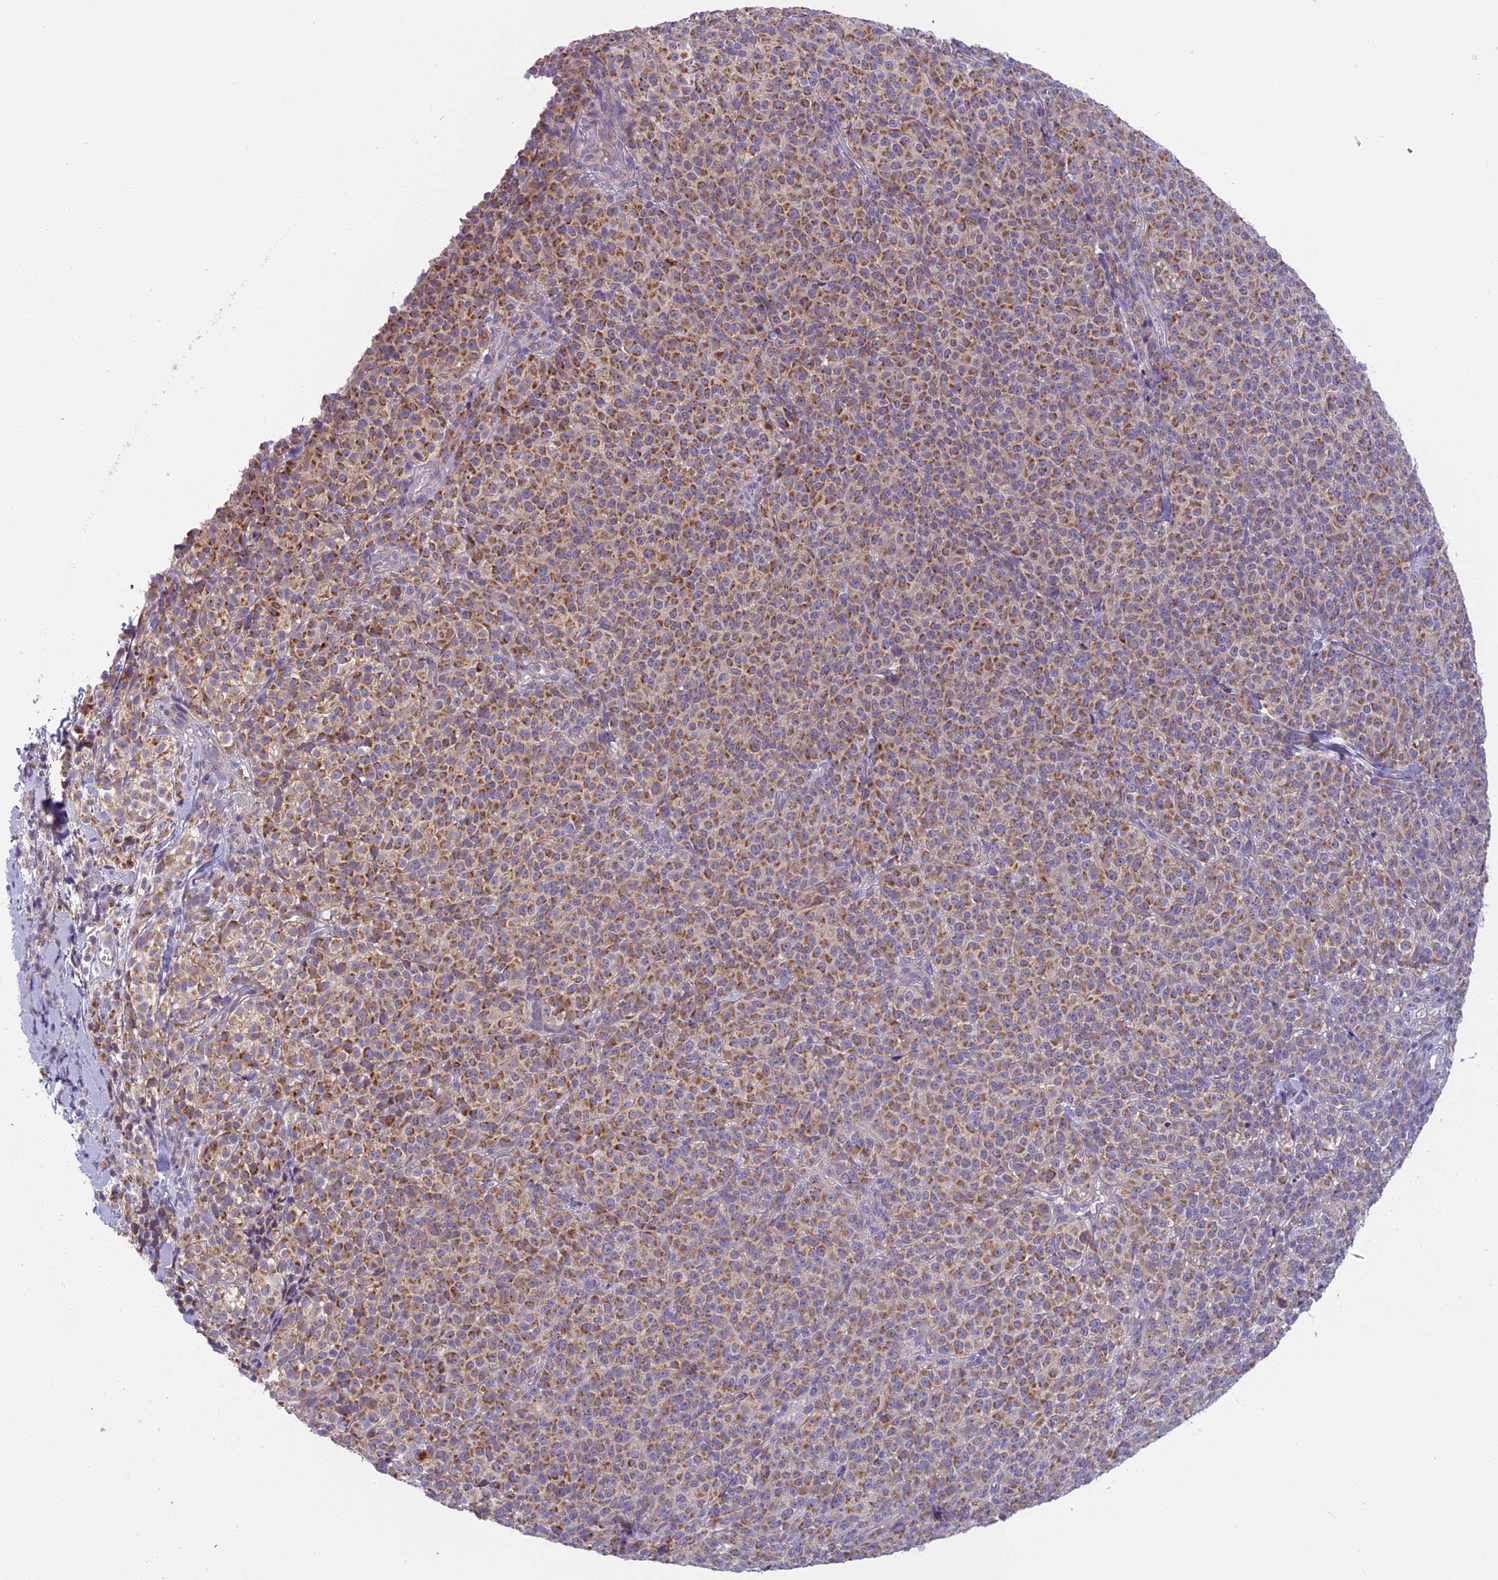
{"staining": {"intensity": "moderate", "quantity": ">75%", "location": "cytoplasmic/membranous"}, "tissue": "melanoma", "cell_type": "Tumor cells", "image_type": "cancer", "snomed": [{"axis": "morphology", "description": "Normal tissue, NOS"}, {"axis": "morphology", "description": "Malignant melanoma, NOS"}, {"axis": "topography", "description": "Skin"}], "caption": "Tumor cells exhibit medium levels of moderate cytoplasmic/membranous expression in approximately >75% of cells in malignant melanoma. Using DAB (3,3'-diaminobenzidine) (brown) and hematoxylin (blue) stains, captured at high magnification using brightfield microscopy.", "gene": "ARHGEF37", "patient": {"sex": "female", "age": 34}}